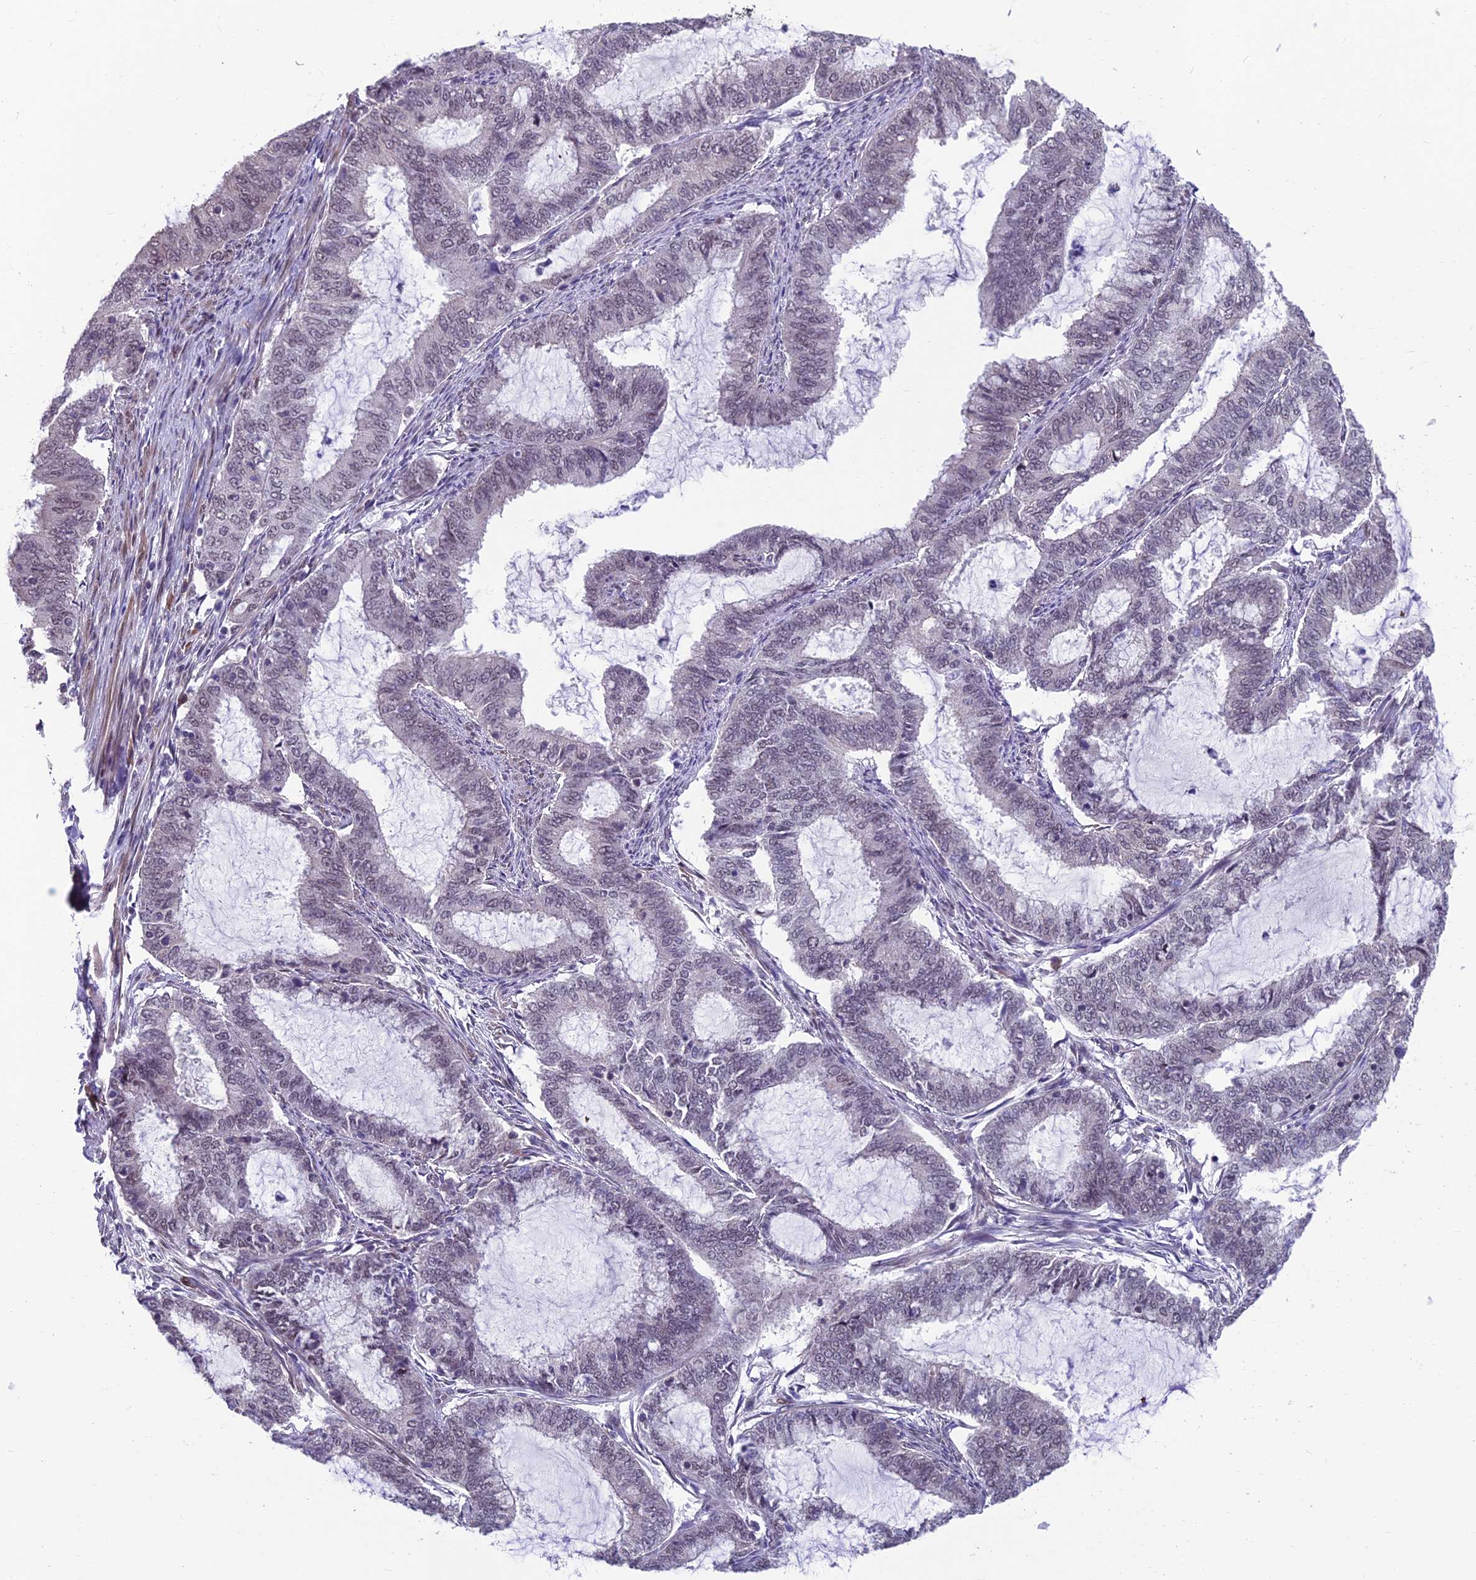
{"staining": {"intensity": "weak", "quantity": "<25%", "location": "nuclear"}, "tissue": "endometrial cancer", "cell_type": "Tumor cells", "image_type": "cancer", "snomed": [{"axis": "morphology", "description": "Adenocarcinoma, NOS"}, {"axis": "topography", "description": "Endometrium"}], "caption": "IHC micrograph of neoplastic tissue: human adenocarcinoma (endometrial) stained with DAB demonstrates no significant protein expression in tumor cells.", "gene": "KIAA1191", "patient": {"sex": "female", "age": 51}}